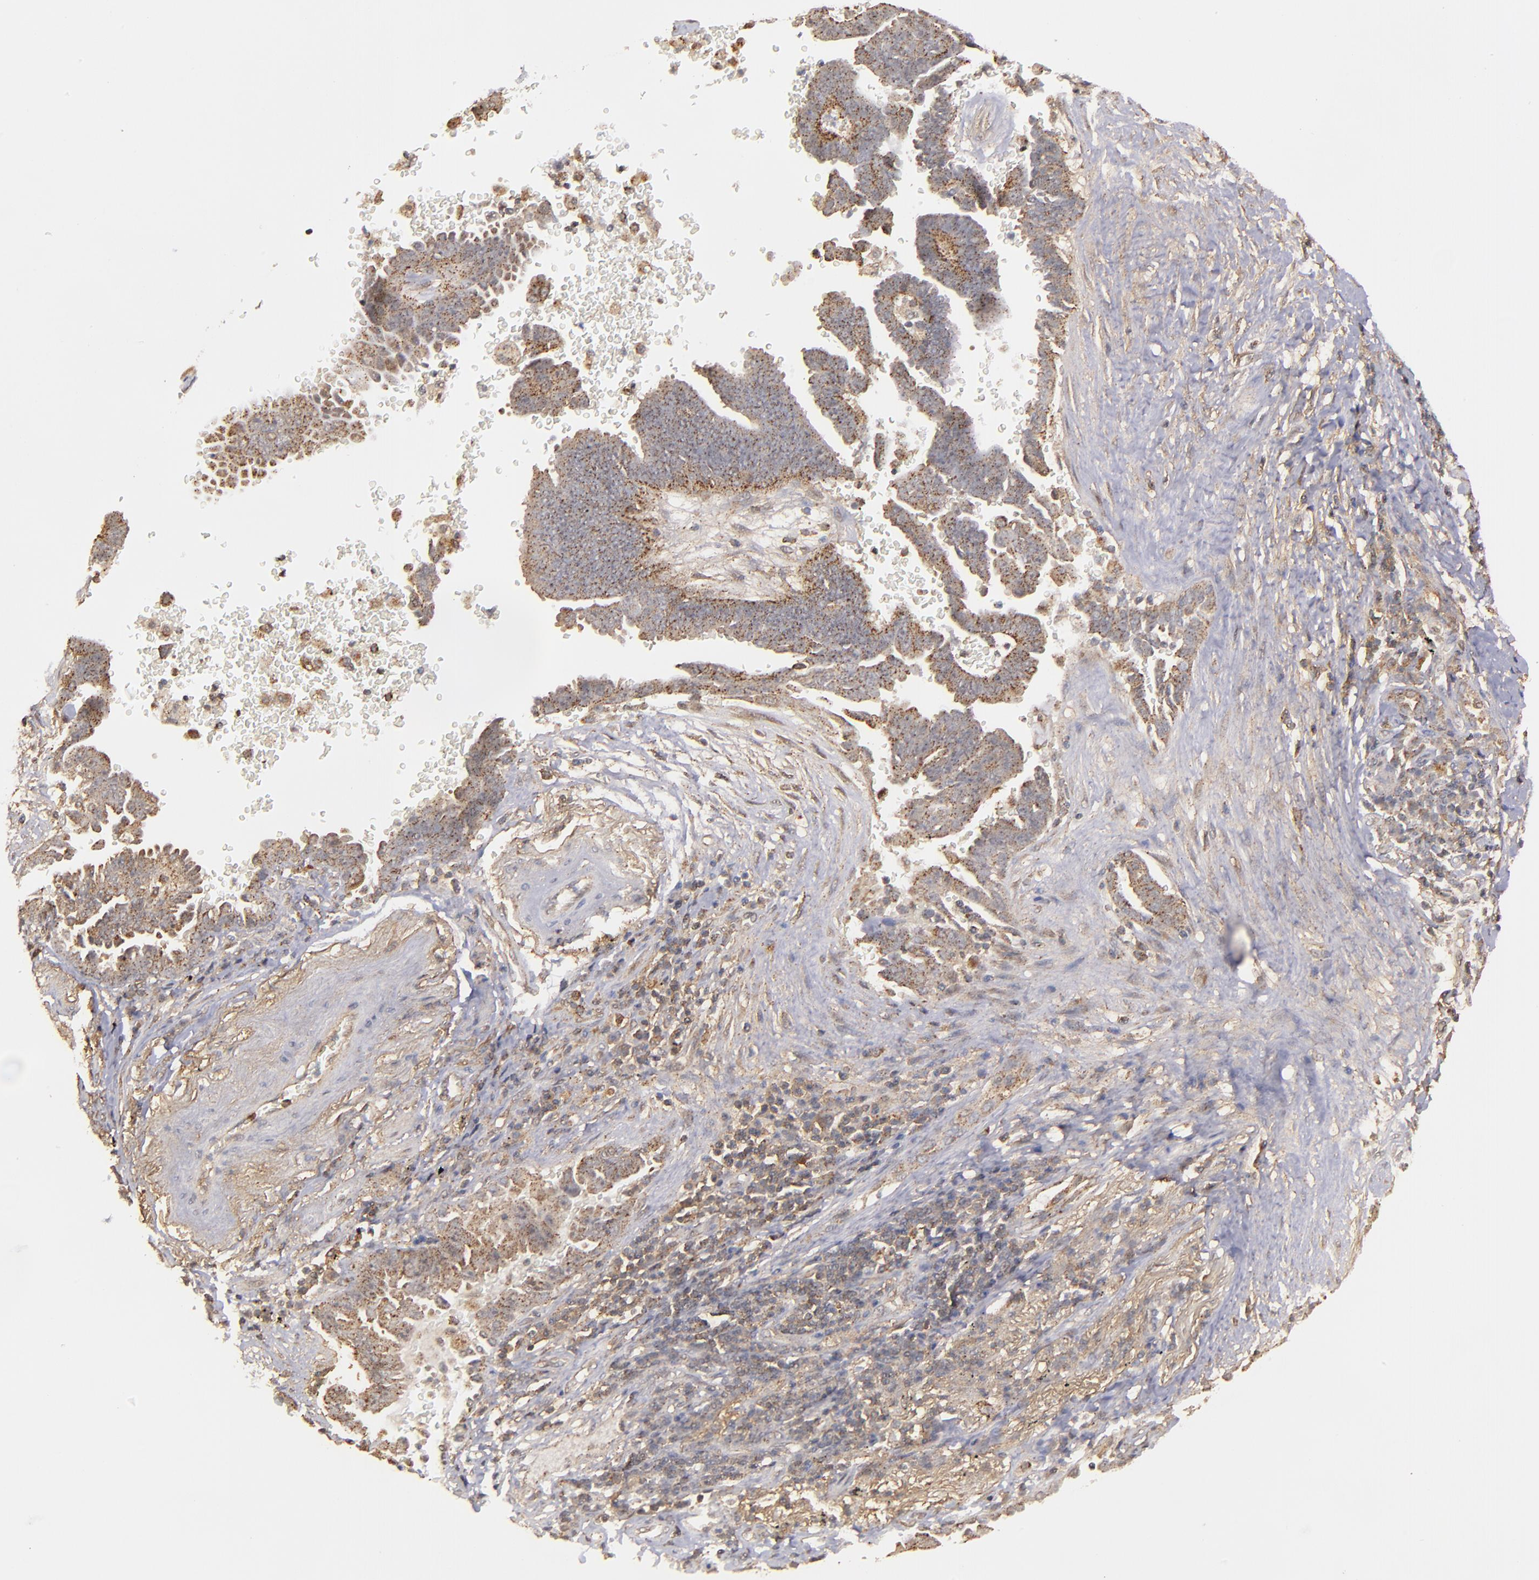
{"staining": {"intensity": "moderate", "quantity": "25%-75%", "location": "cytoplasmic/membranous"}, "tissue": "lung cancer", "cell_type": "Tumor cells", "image_type": "cancer", "snomed": [{"axis": "morphology", "description": "Adenocarcinoma, NOS"}, {"axis": "topography", "description": "Lung"}], "caption": "Immunohistochemical staining of human lung cancer demonstrates medium levels of moderate cytoplasmic/membranous protein positivity in approximately 25%-75% of tumor cells.", "gene": "ZFYVE1", "patient": {"sex": "female", "age": 64}}